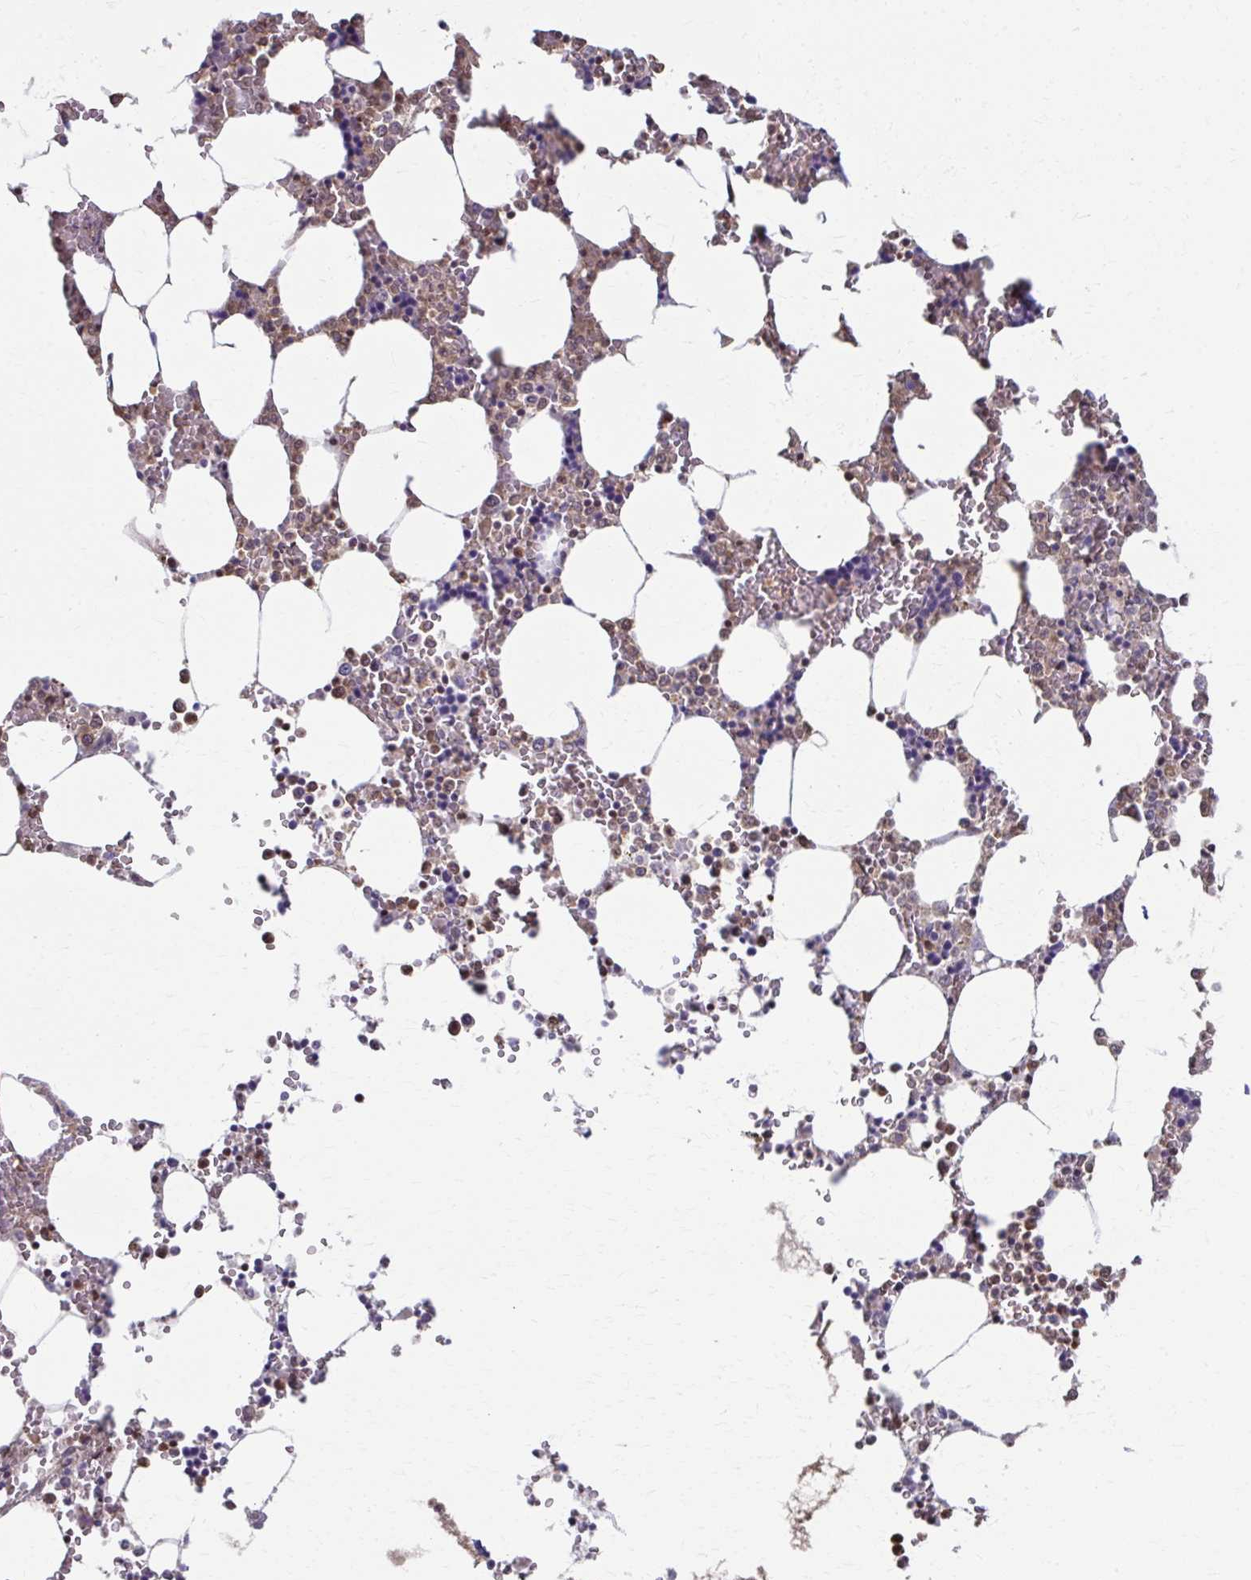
{"staining": {"intensity": "moderate", "quantity": "<25%", "location": "nuclear"}, "tissue": "bone marrow", "cell_type": "Hematopoietic cells", "image_type": "normal", "snomed": [{"axis": "morphology", "description": "Normal tissue, NOS"}, {"axis": "topography", "description": "Bone marrow"}], "caption": "This is a photomicrograph of immunohistochemistry (IHC) staining of unremarkable bone marrow, which shows moderate positivity in the nuclear of hematopoietic cells.", "gene": "ING4", "patient": {"sex": "male", "age": 64}}